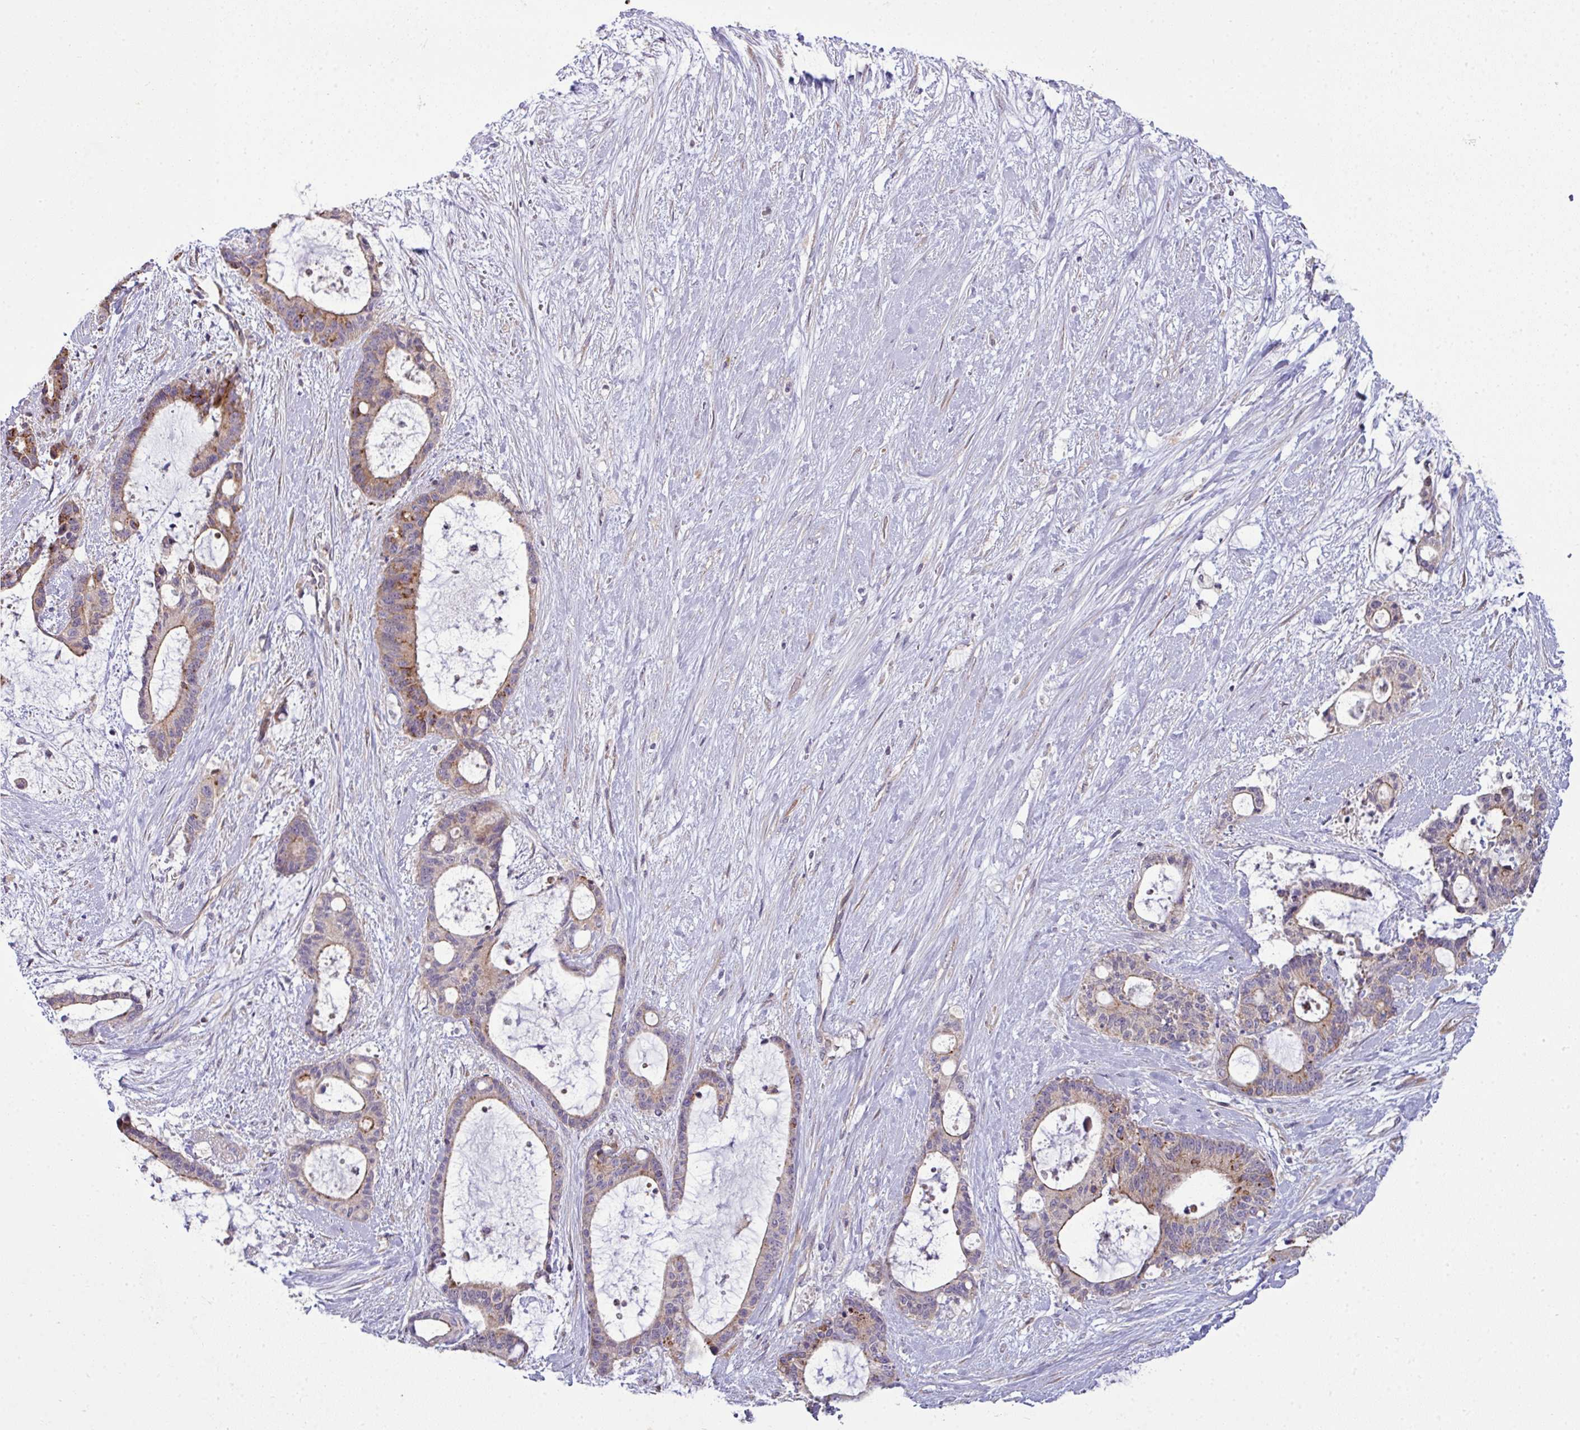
{"staining": {"intensity": "moderate", "quantity": "25%-75%", "location": "cytoplasmic/membranous"}, "tissue": "liver cancer", "cell_type": "Tumor cells", "image_type": "cancer", "snomed": [{"axis": "morphology", "description": "Normal tissue, NOS"}, {"axis": "morphology", "description": "Cholangiocarcinoma"}, {"axis": "topography", "description": "Liver"}, {"axis": "topography", "description": "Peripheral nerve tissue"}], "caption": "Immunohistochemistry histopathology image of neoplastic tissue: human liver cancer stained using immunohistochemistry (IHC) demonstrates medium levels of moderate protein expression localized specifically in the cytoplasmic/membranous of tumor cells, appearing as a cytoplasmic/membranous brown color.", "gene": "TIMMDC1", "patient": {"sex": "female", "age": 73}}